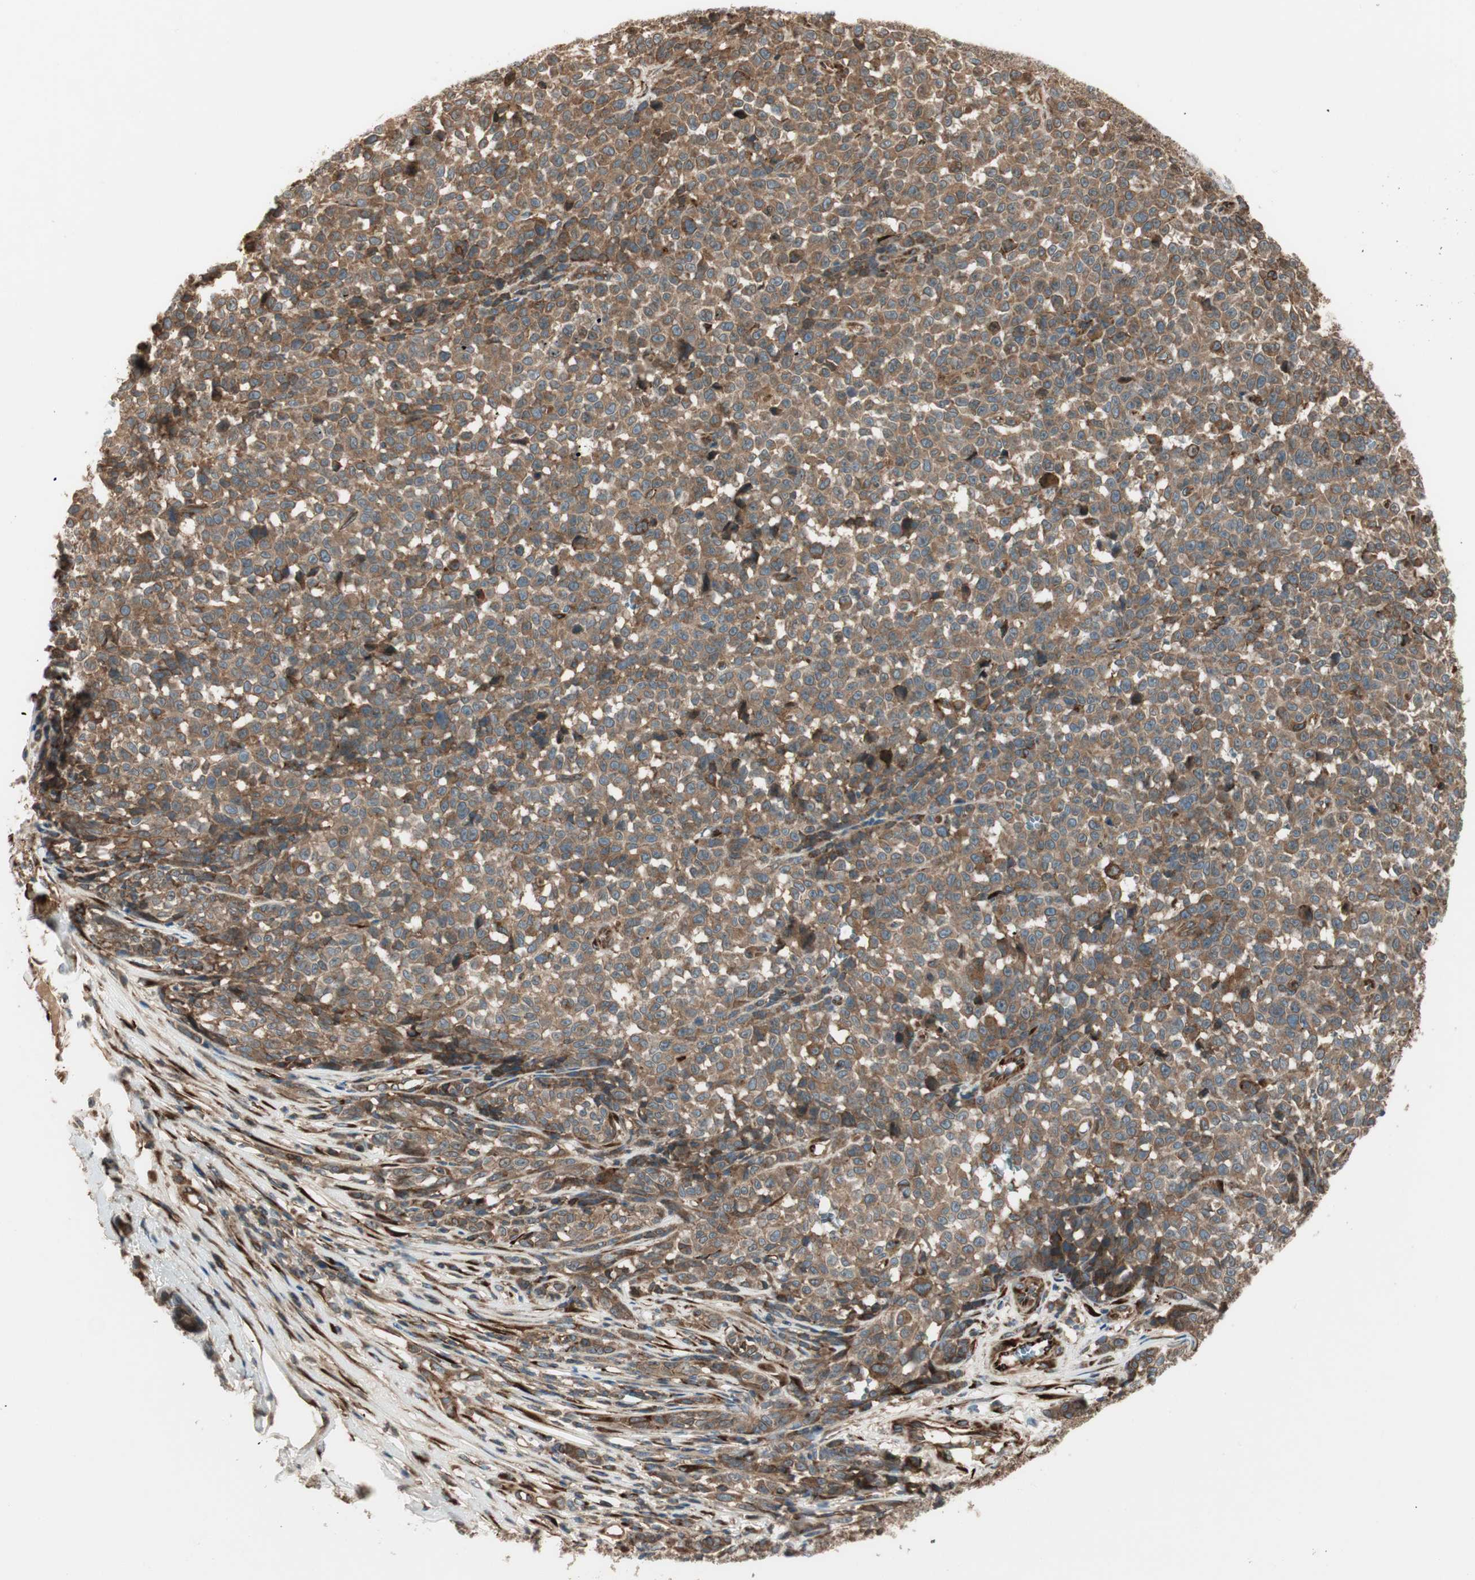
{"staining": {"intensity": "moderate", "quantity": ">75%", "location": "cytoplasmic/membranous"}, "tissue": "melanoma", "cell_type": "Tumor cells", "image_type": "cancer", "snomed": [{"axis": "morphology", "description": "Malignant melanoma, NOS"}, {"axis": "topography", "description": "Skin"}], "caption": "A high-resolution histopathology image shows immunohistochemistry (IHC) staining of melanoma, which displays moderate cytoplasmic/membranous positivity in about >75% of tumor cells.", "gene": "PRKG1", "patient": {"sex": "female", "age": 82}}